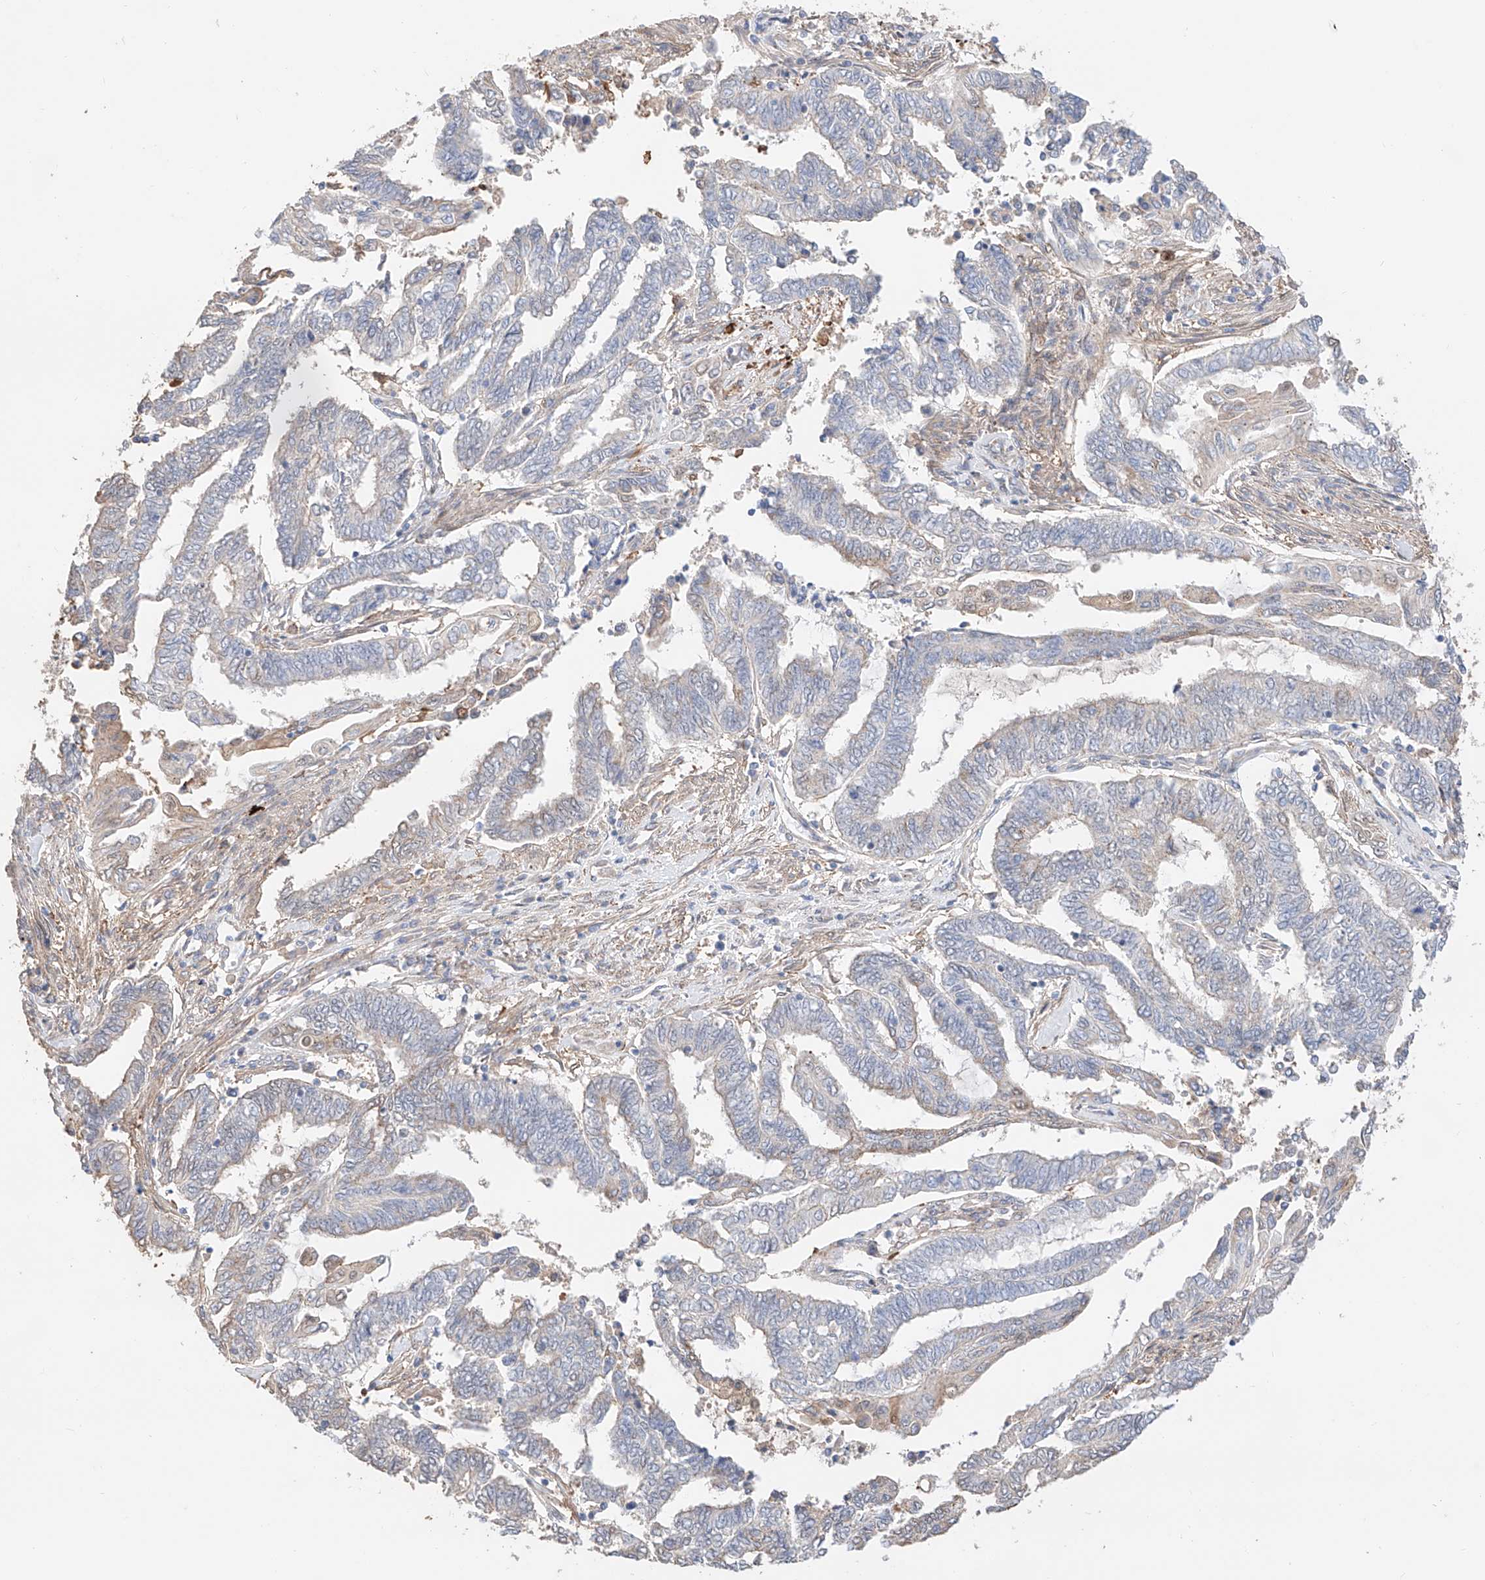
{"staining": {"intensity": "negative", "quantity": "none", "location": "none"}, "tissue": "endometrial cancer", "cell_type": "Tumor cells", "image_type": "cancer", "snomed": [{"axis": "morphology", "description": "Adenocarcinoma, NOS"}, {"axis": "topography", "description": "Uterus"}, {"axis": "topography", "description": "Endometrium"}], "caption": "This micrograph is of endometrial cancer stained with IHC to label a protein in brown with the nuclei are counter-stained blue. There is no expression in tumor cells. Nuclei are stained in blue.", "gene": "MOSPD1", "patient": {"sex": "female", "age": 70}}